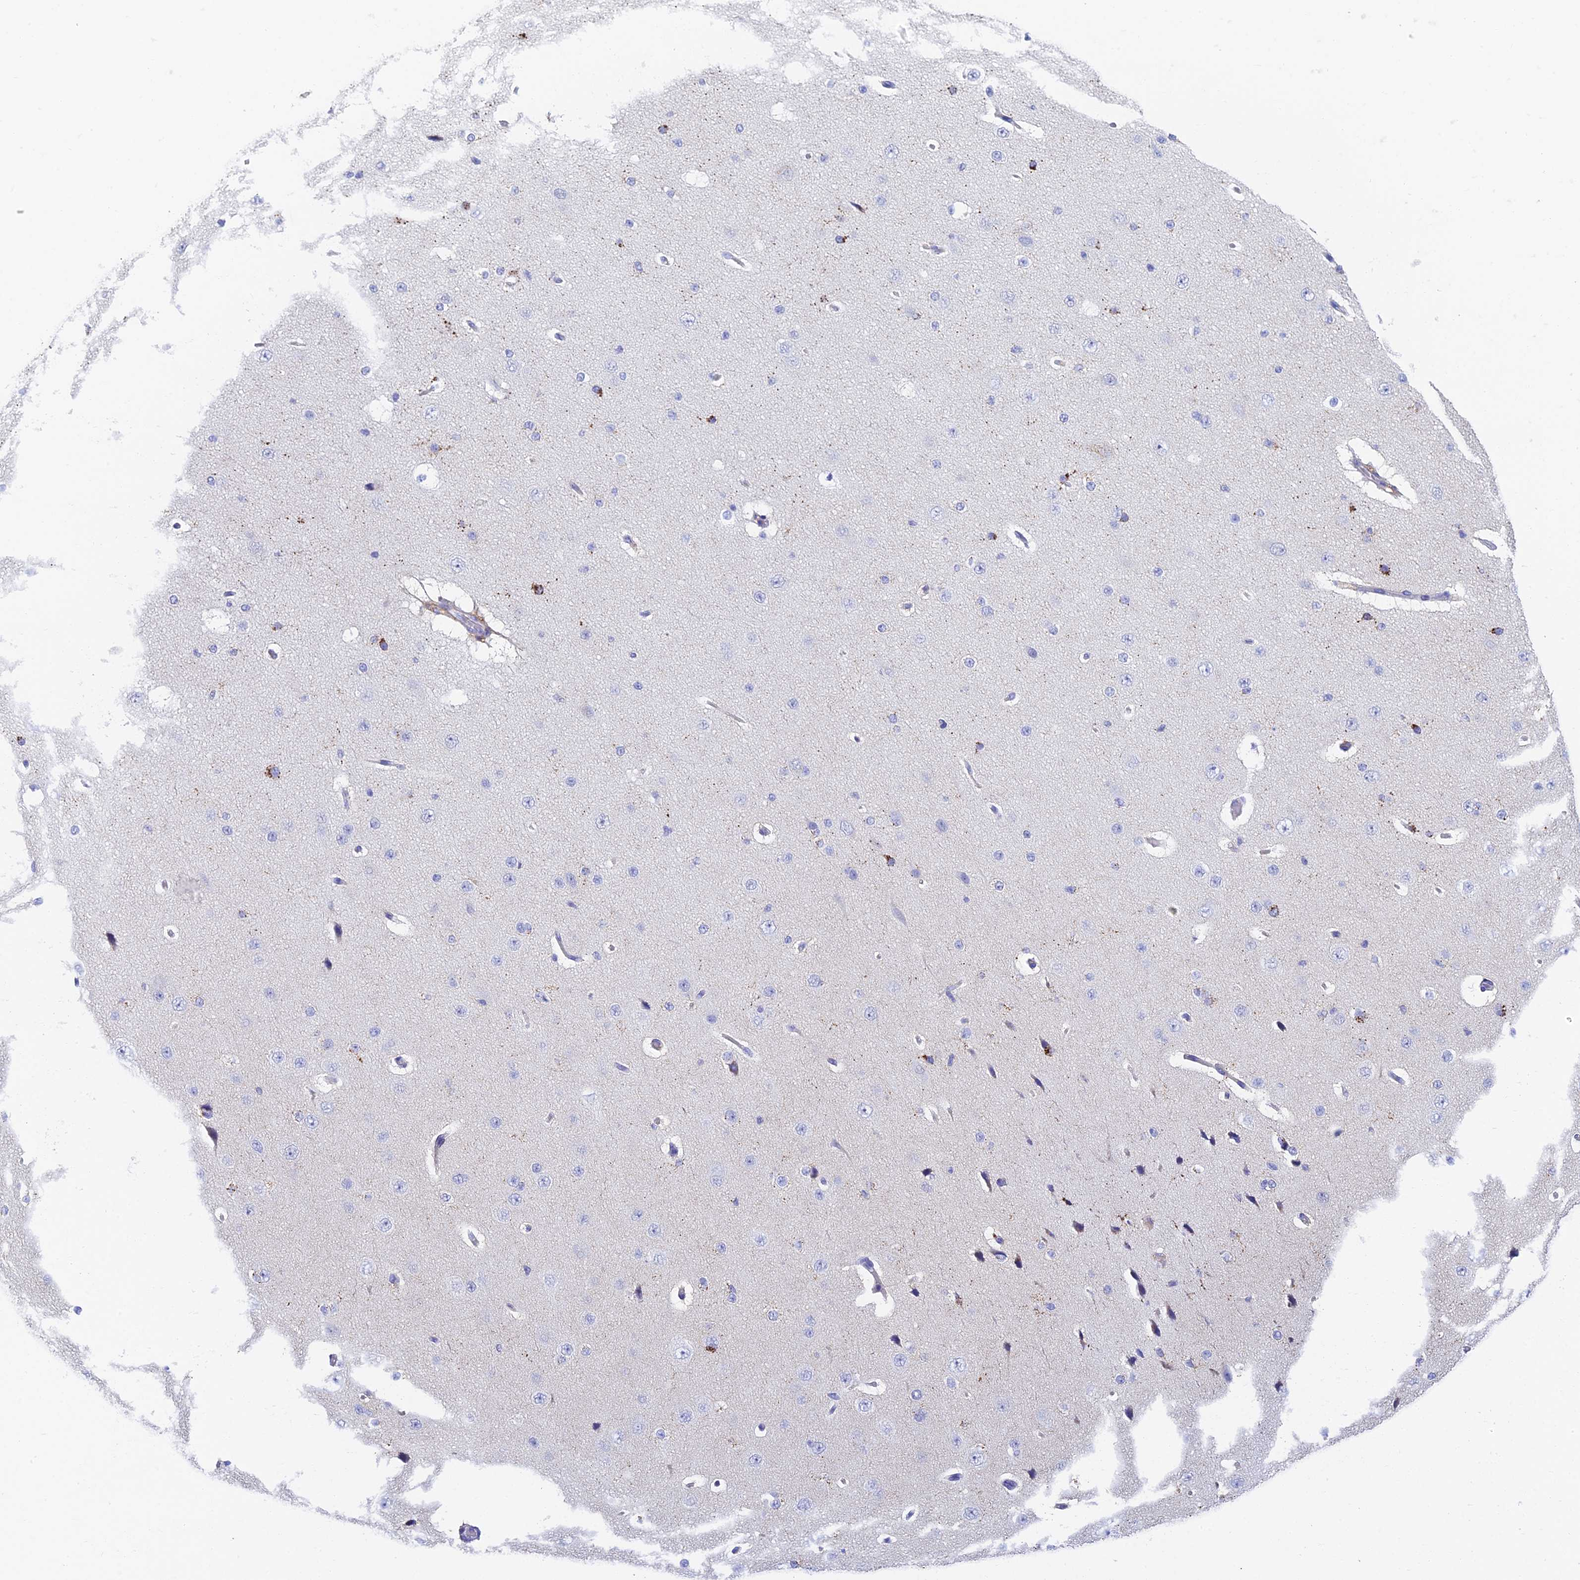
{"staining": {"intensity": "weak", "quantity": "25%-75%", "location": "cytoplasmic/membranous"}, "tissue": "cerebral cortex", "cell_type": "Endothelial cells", "image_type": "normal", "snomed": [{"axis": "morphology", "description": "Normal tissue, NOS"}, {"axis": "morphology", "description": "Developmental malformation"}, {"axis": "topography", "description": "Cerebral cortex"}], "caption": "Immunohistochemical staining of benign human cerebral cortex exhibits weak cytoplasmic/membranous protein expression in about 25%-75% of endothelial cells.", "gene": "ADAMTS13", "patient": {"sex": "female", "age": 30}}